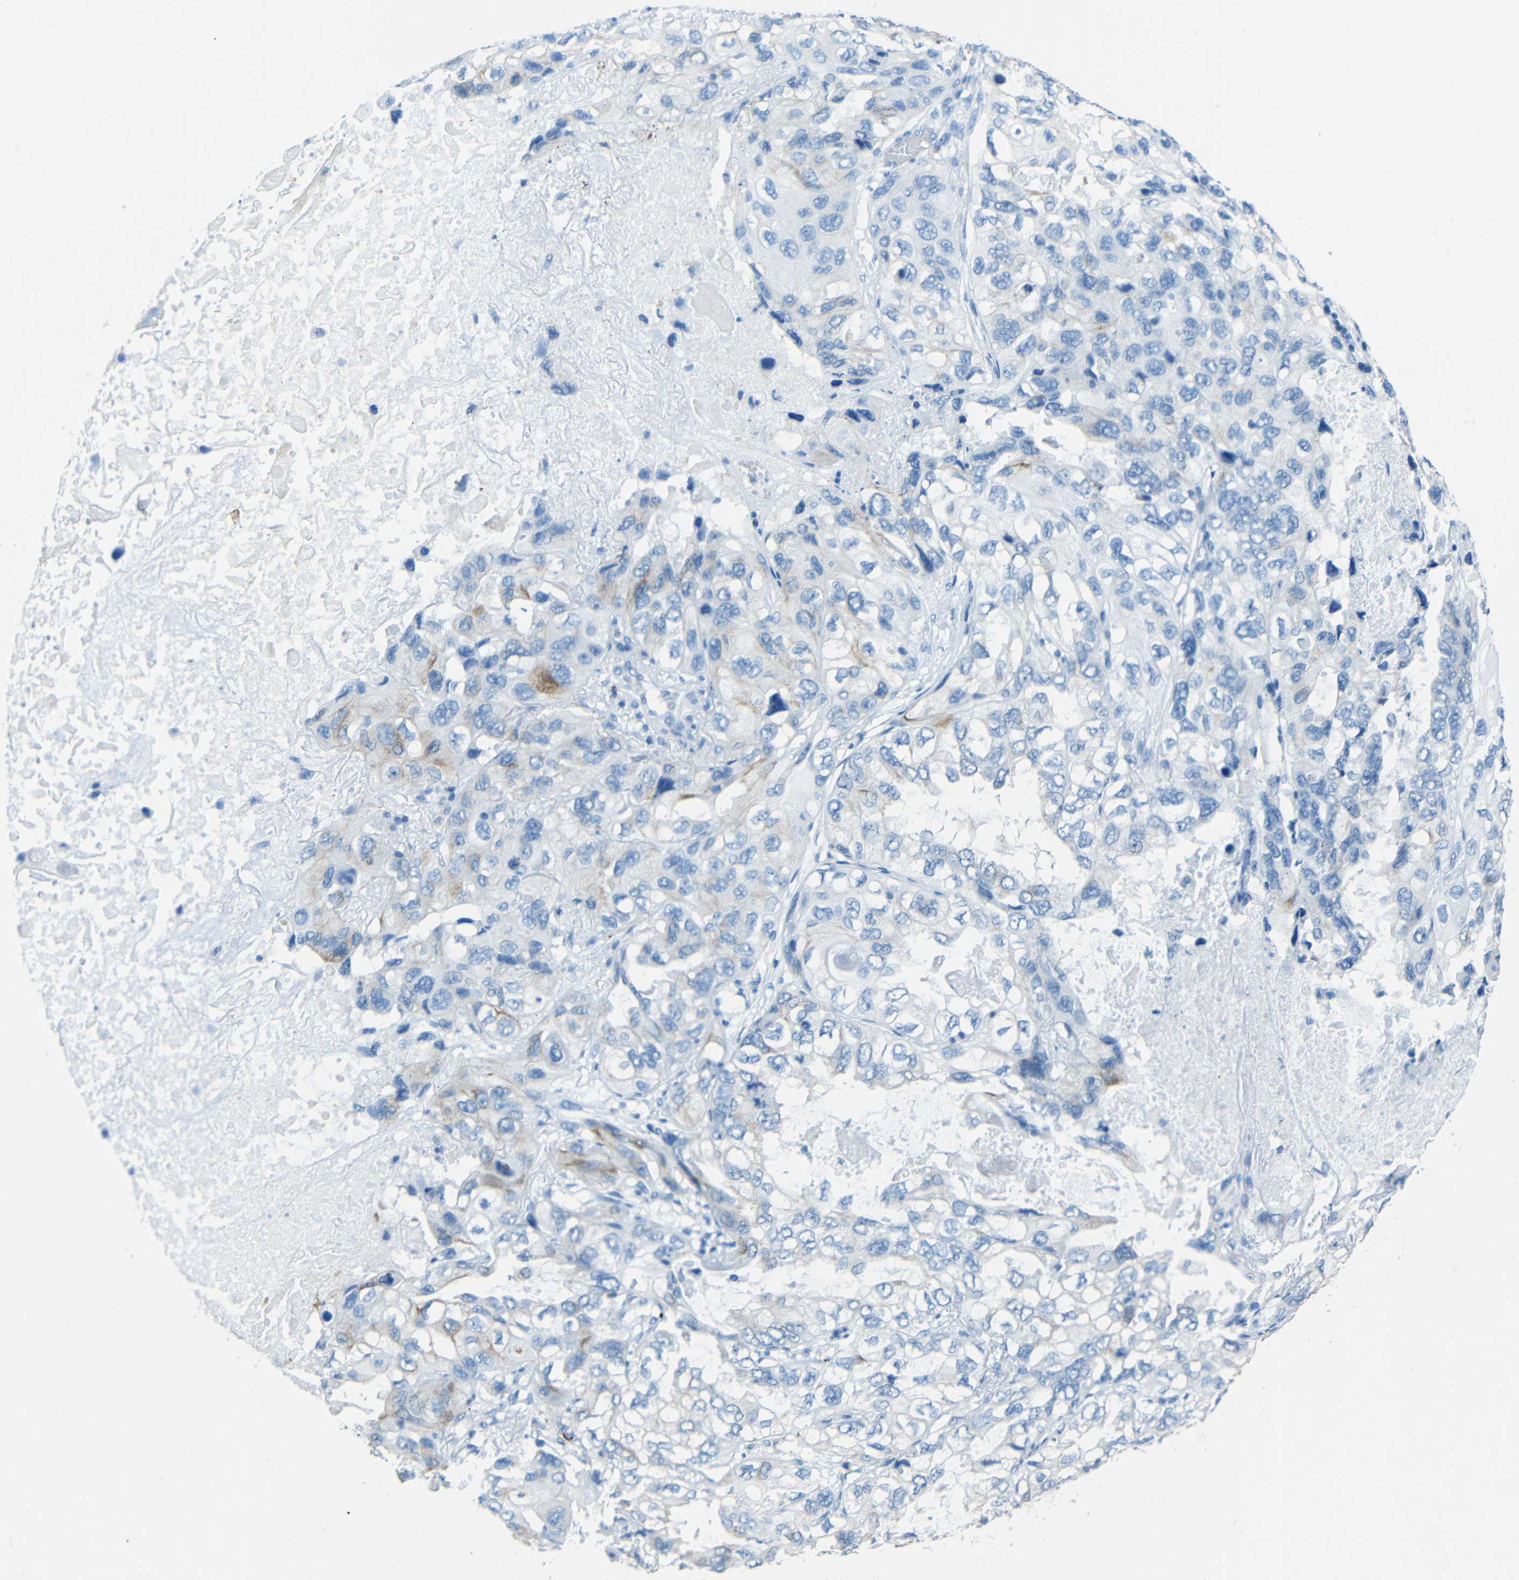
{"staining": {"intensity": "weak", "quantity": "<25%", "location": "cytoplasmic/membranous"}, "tissue": "lung cancer", "cell_type": "Tumor cells", "image_type": "cancer", "snomed": [{"axis": "morphology", "description": "Squamous cell carcinoma, NOS"}, {"axis": "topography", "description": "Lung"}], "caption": "Immunohistochemical staining of lung squamous cell carcinoma demonstrates no significant positivity in tumor cells.", "gene": "TUBB4B", "patient": {"sex": "female", "age": 73}}